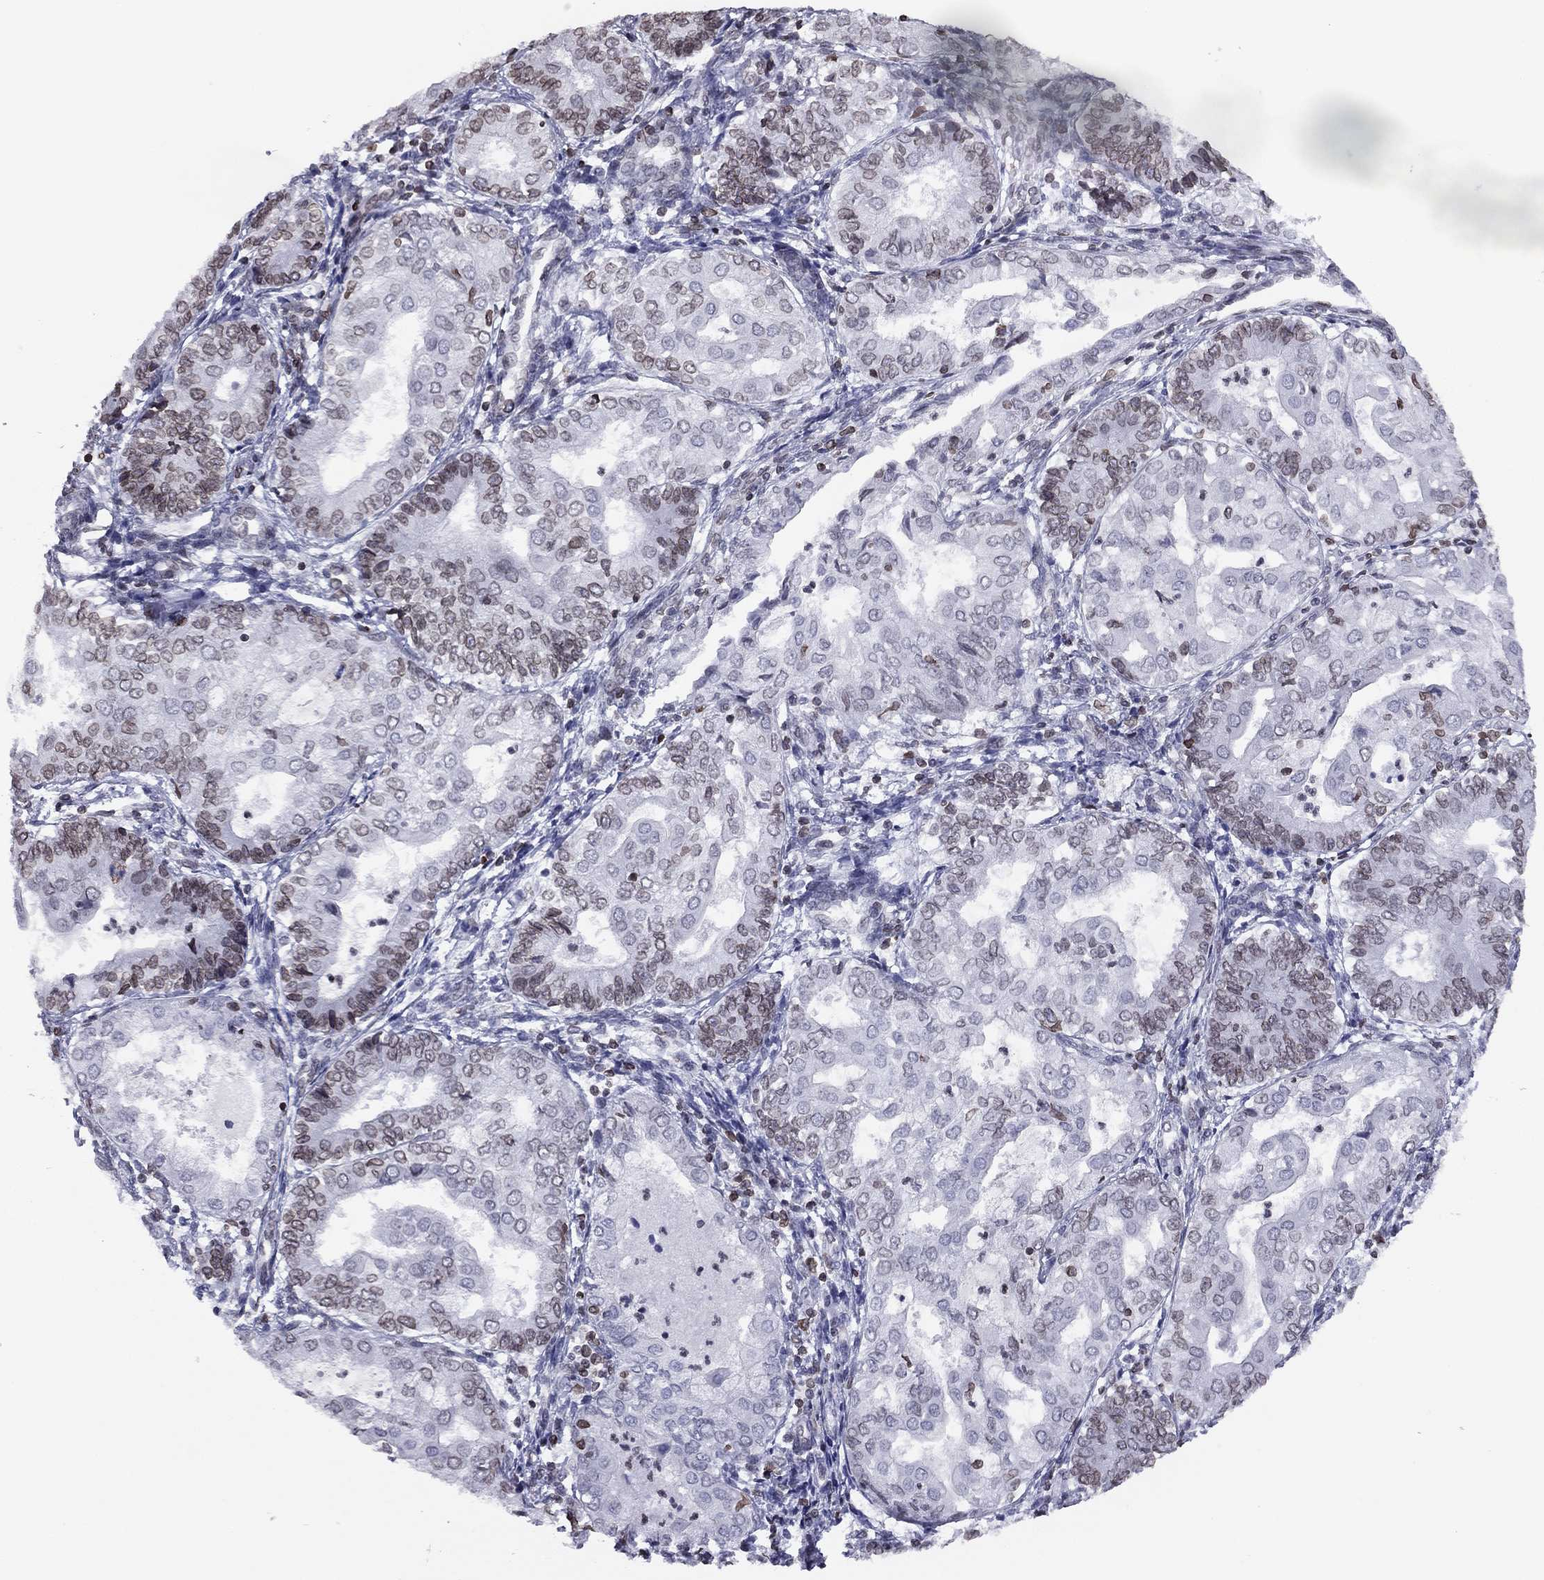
{"staining": {"intensity": "weak", "quantity": "25%-75%", "location": "cytoplasmic/membranous,nuclear"}, "tissue": "endometrial cancer", "cell_type": "Tumor cells", "image_type": "cancer", "snomed": [{"axis": "morphology", "description": "Adenocarcinoma, NOS"}, {"axis": "topography", "description": "Endometrium"}], "caption": "Immunohistochemistry micrograph of neoplastic tissue: adenocarcinoma (endometrial) stained using immunohistochemistry shows low levels of weak protein expression localized specifically in the cytoplasmic/membranous and nuclear of tumor cells, appearing as a cytoplasmic/membranous and nuclear brown color.", "gene": "ESPL1", "patient": {"sex": "female", "age": 68}}